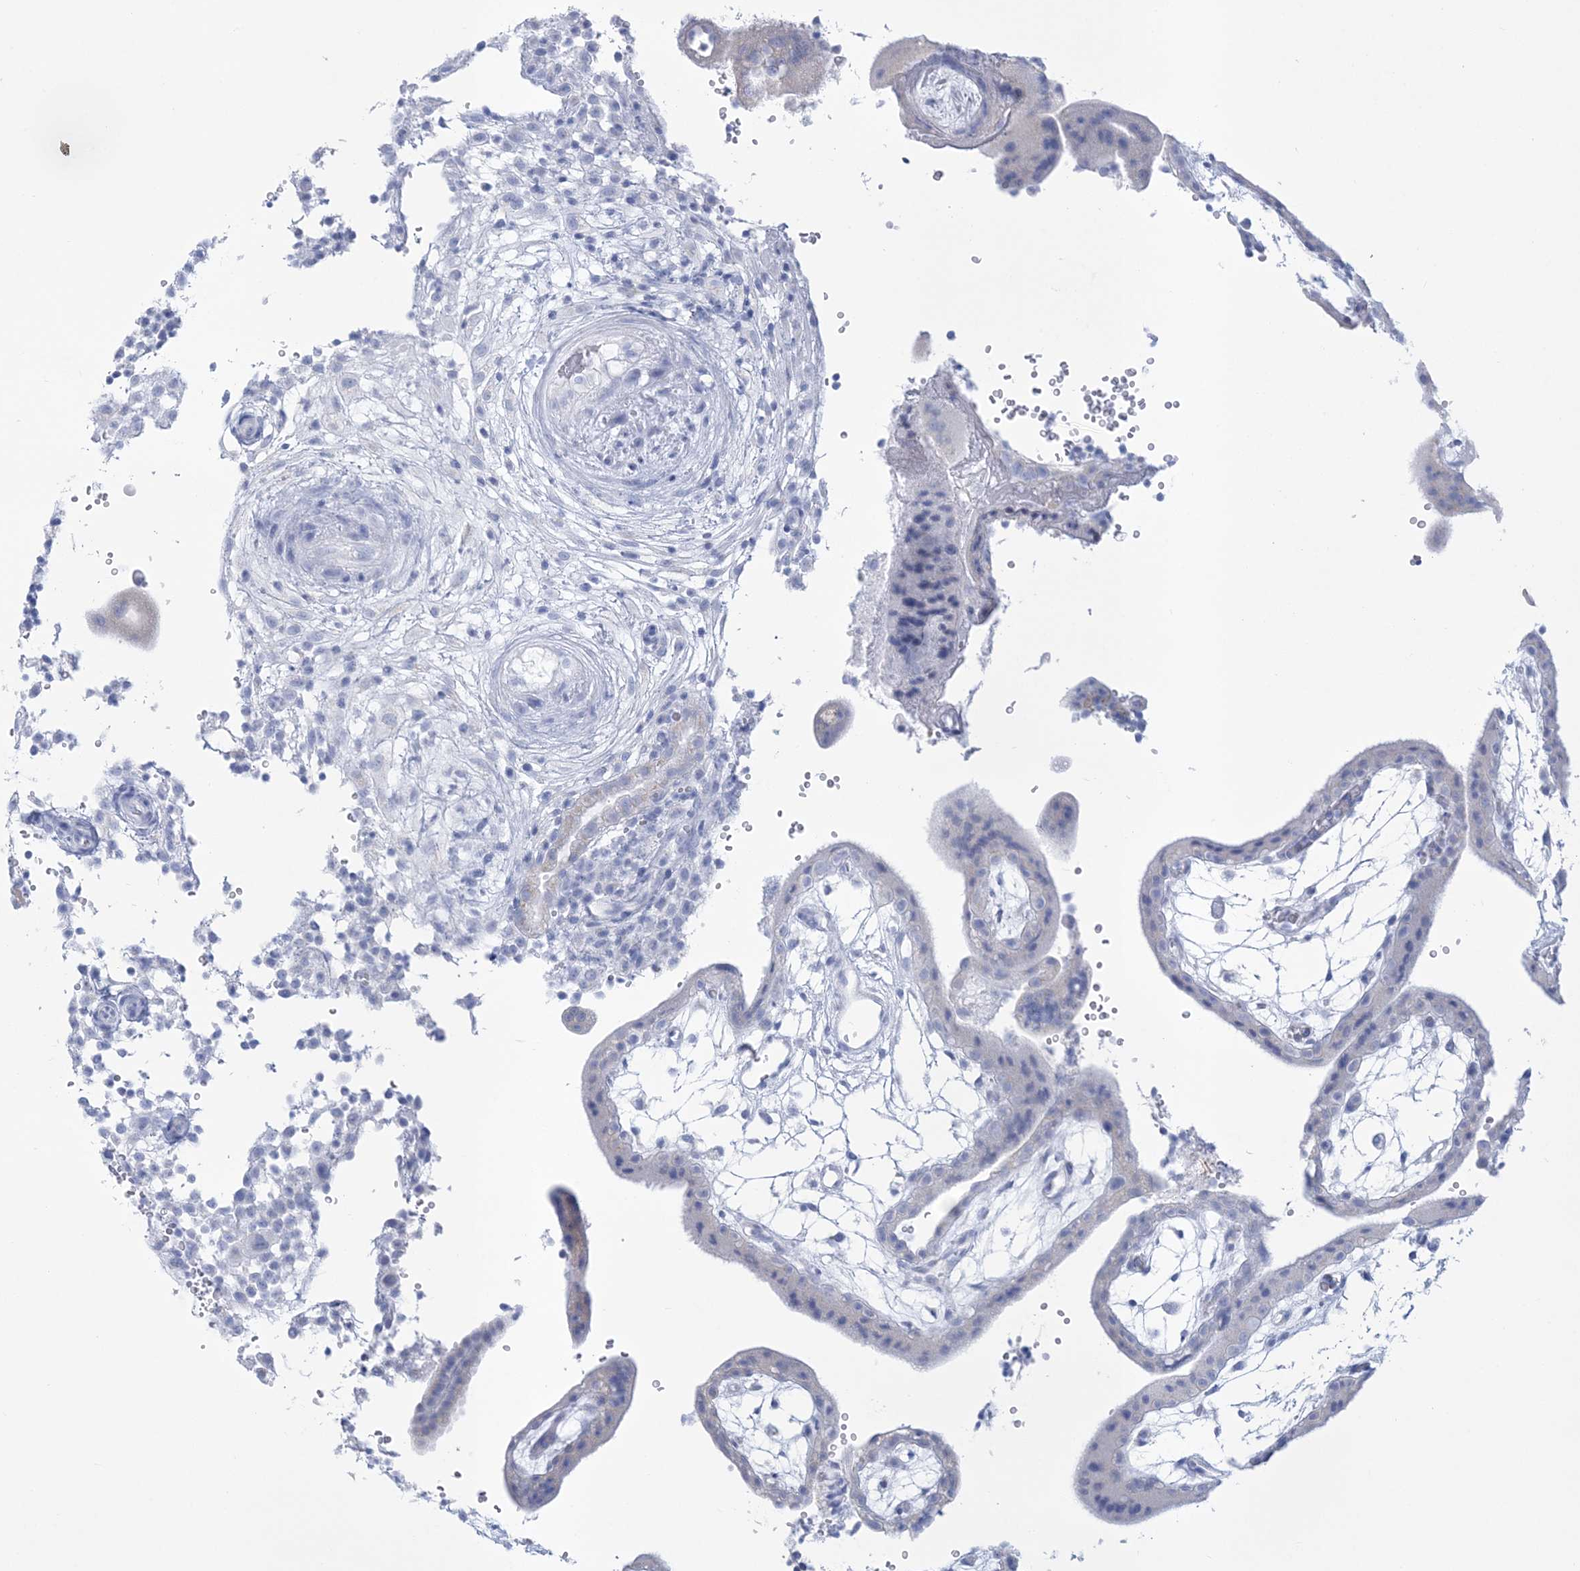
{"staining": {"intensity": "negative", "quantity": "none", "location": "none"}, "tissue": "placenta", "cell_type": "Decidual cells", "image_type": "normal", "snomed": [{"axis": "morphology", "description": "Normal tissue, NOS"}, {"axis": "topography", "description": "Placenta"}], "caption": "Human placenta stained for a protein using immunohistochemistry shows no expression in decidual cells.", "gene": "RBP2", "patient": {"sex": "female", "age": 18}}